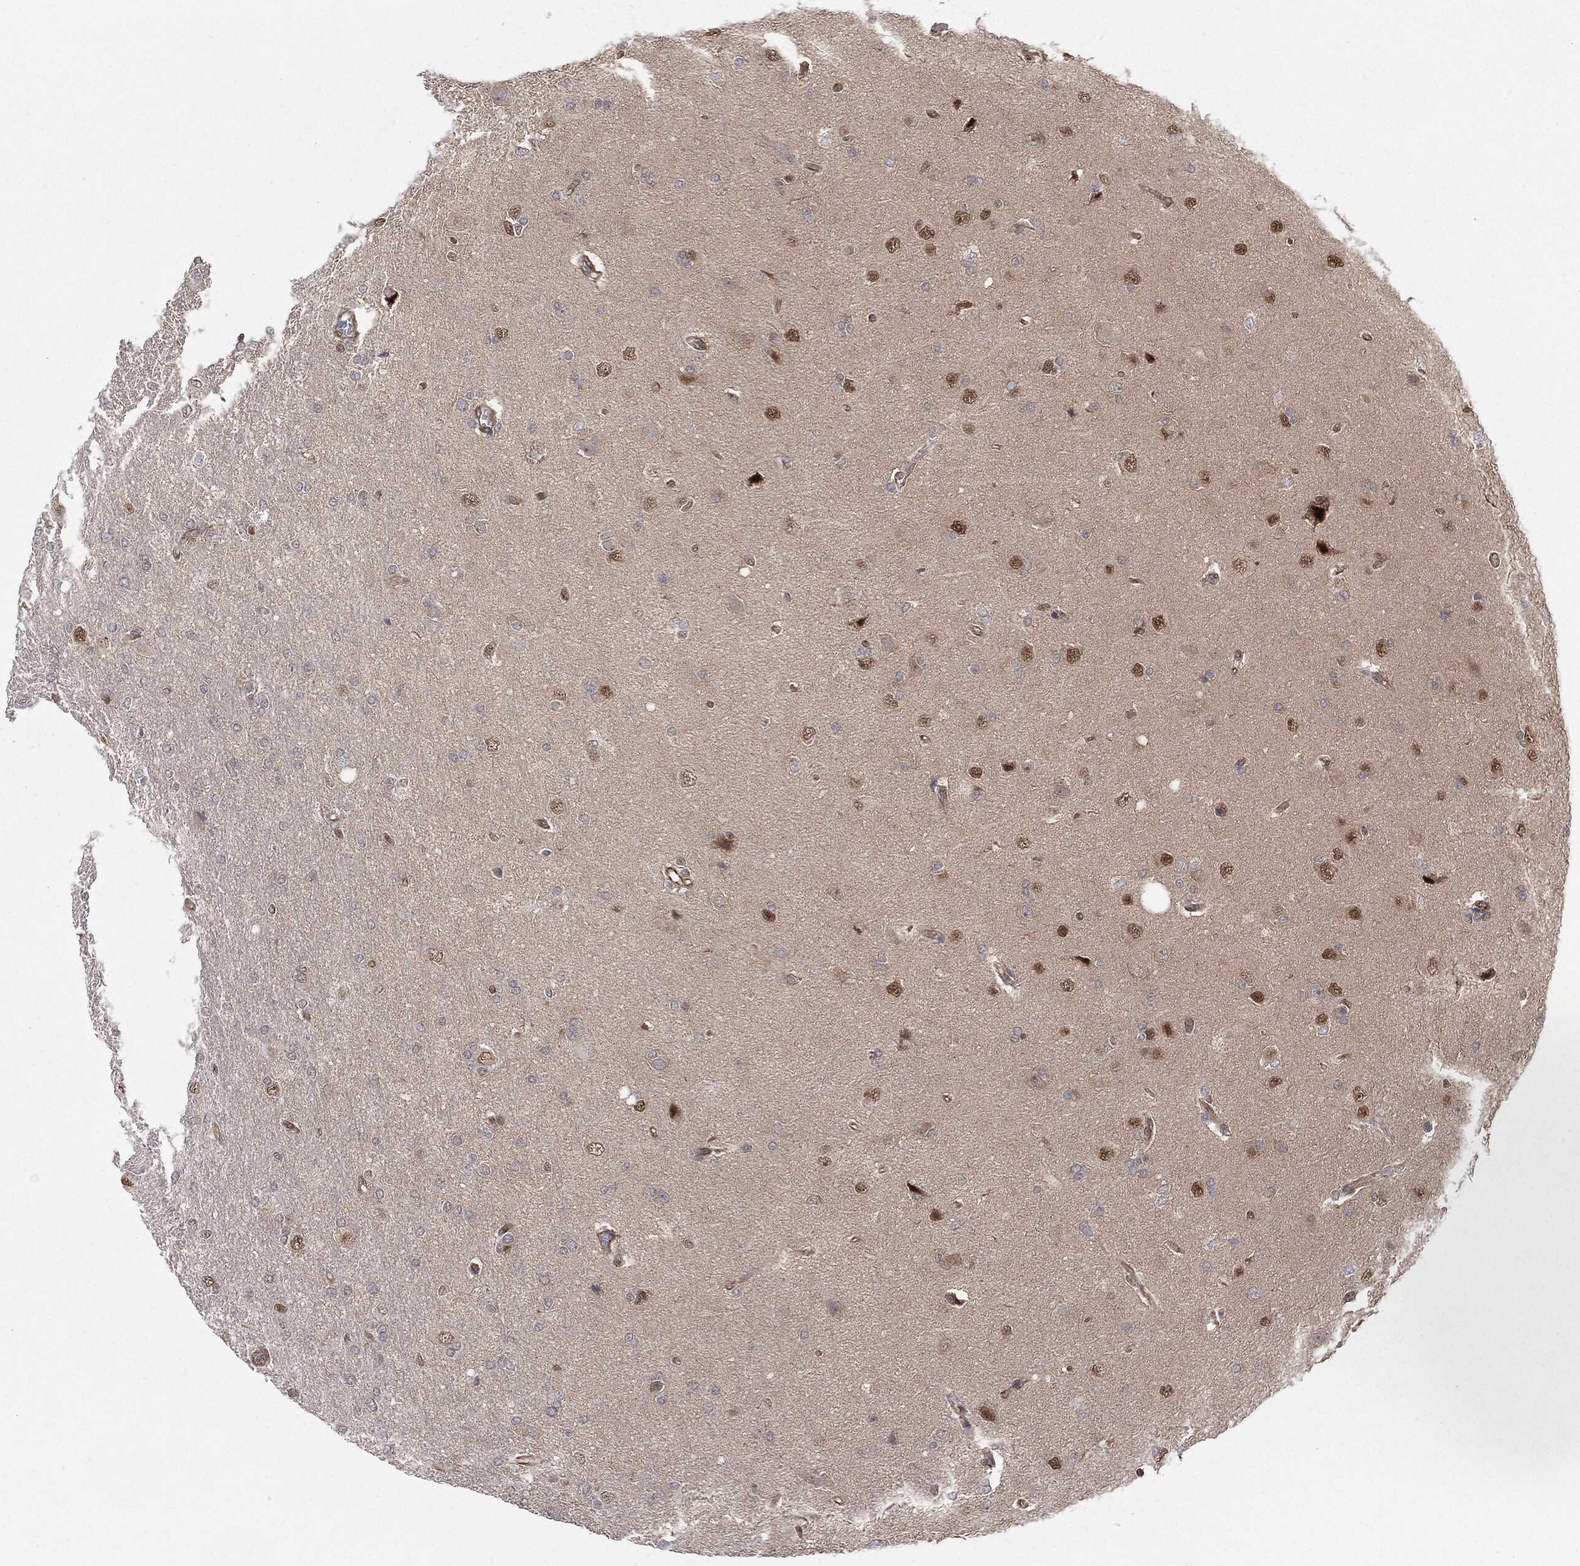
{"staining": {"intensity": "strong", "quantity": "<25%", "location": "nuclear"}, "tissue": "glioma", "cell_type": "Tumor cells", "image_type": "cancer", "snomed": [{"axis": "morphology", "description": "Glioma, malignant, High grade"}, {"axis": "topography", "description": "Cerebral cortex"}], "caption": "Glioma tissue demonstrates strong nuclear positivity in approximately <25% of tumor cells, visualized by immunohistochemistry.", "gene": "TP53RK", "patient": {"sex": "male", "age": 70}}